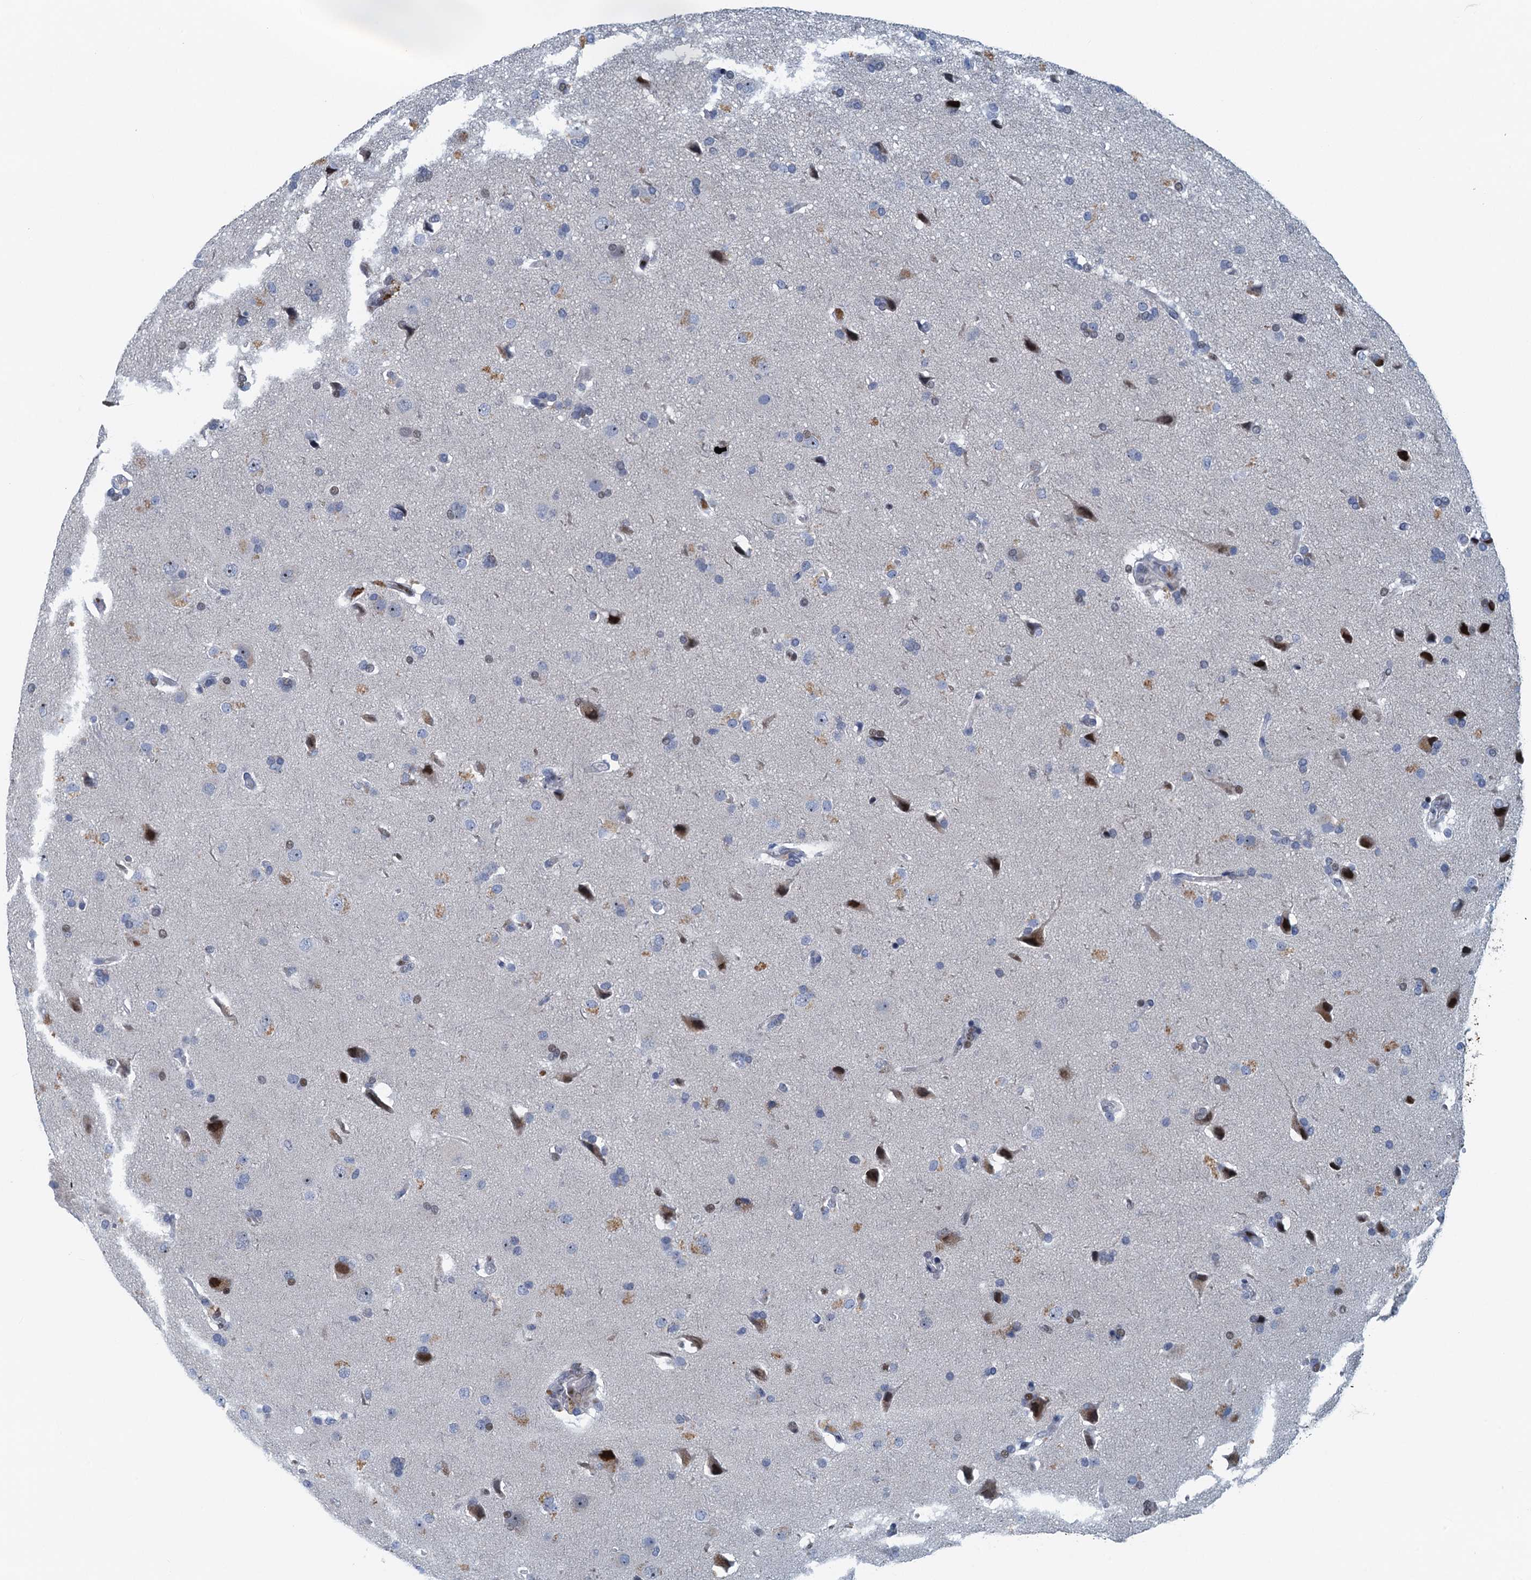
{"staining": {"intensity": "negative", "quantity": "none", "location": "none"}, "tissue": "glioma", "cell_type": "Tumor cells", "image_type": "cancer", "snomed": [{"axis": "morphology", "description": "Glioma, malignant, High grade"}, {"axis": "topography", "description": "Brain"}], "caption": "The IHC micrograph has no significant expression in tumor cells of high-grade glioma (malignant) tissue.", "gene": "ANKRD13D", "patient": {"sex": "male", "age": 72}}